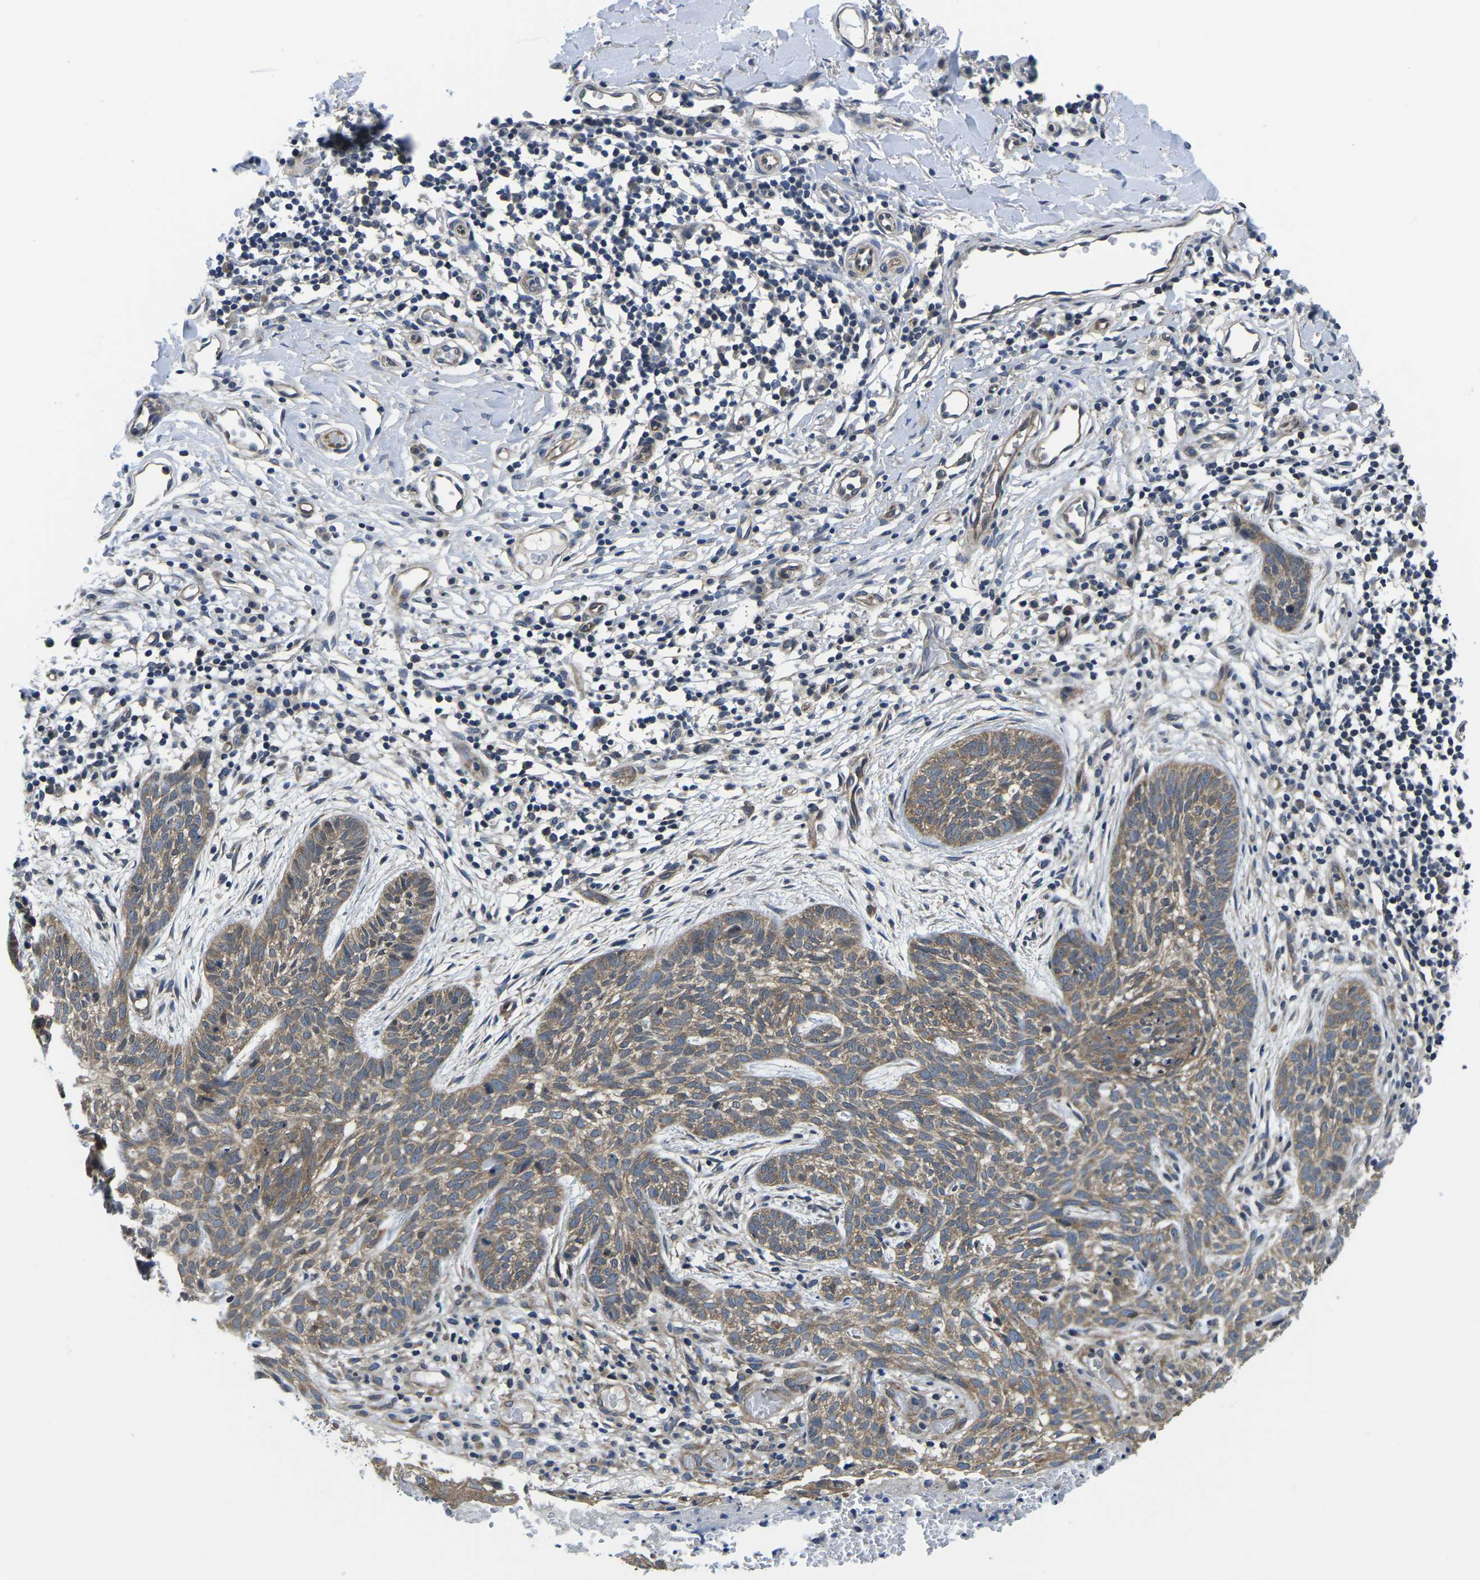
{"staining": {"intensity": "moderate", "quantity": ">75%", "location": "cytoplasmic/membranous"}, "tissue": "skin cancer", "cell_type": "Tumor cells", "image_type": "cancer", "snomed": [{"axis": "morphology", "description": "Basal cell carcinoma"}, {"axis": "topography", "description": "Skin"}], "caption": "Human skin basal cell carcinoma stained for a protein (brown) demonstrates moderate cytoplasmic/membranous positive staining in about >75% of tumor cells.", "gene": "GSK3B", "patient": {"sex": "female", "age": 59}}